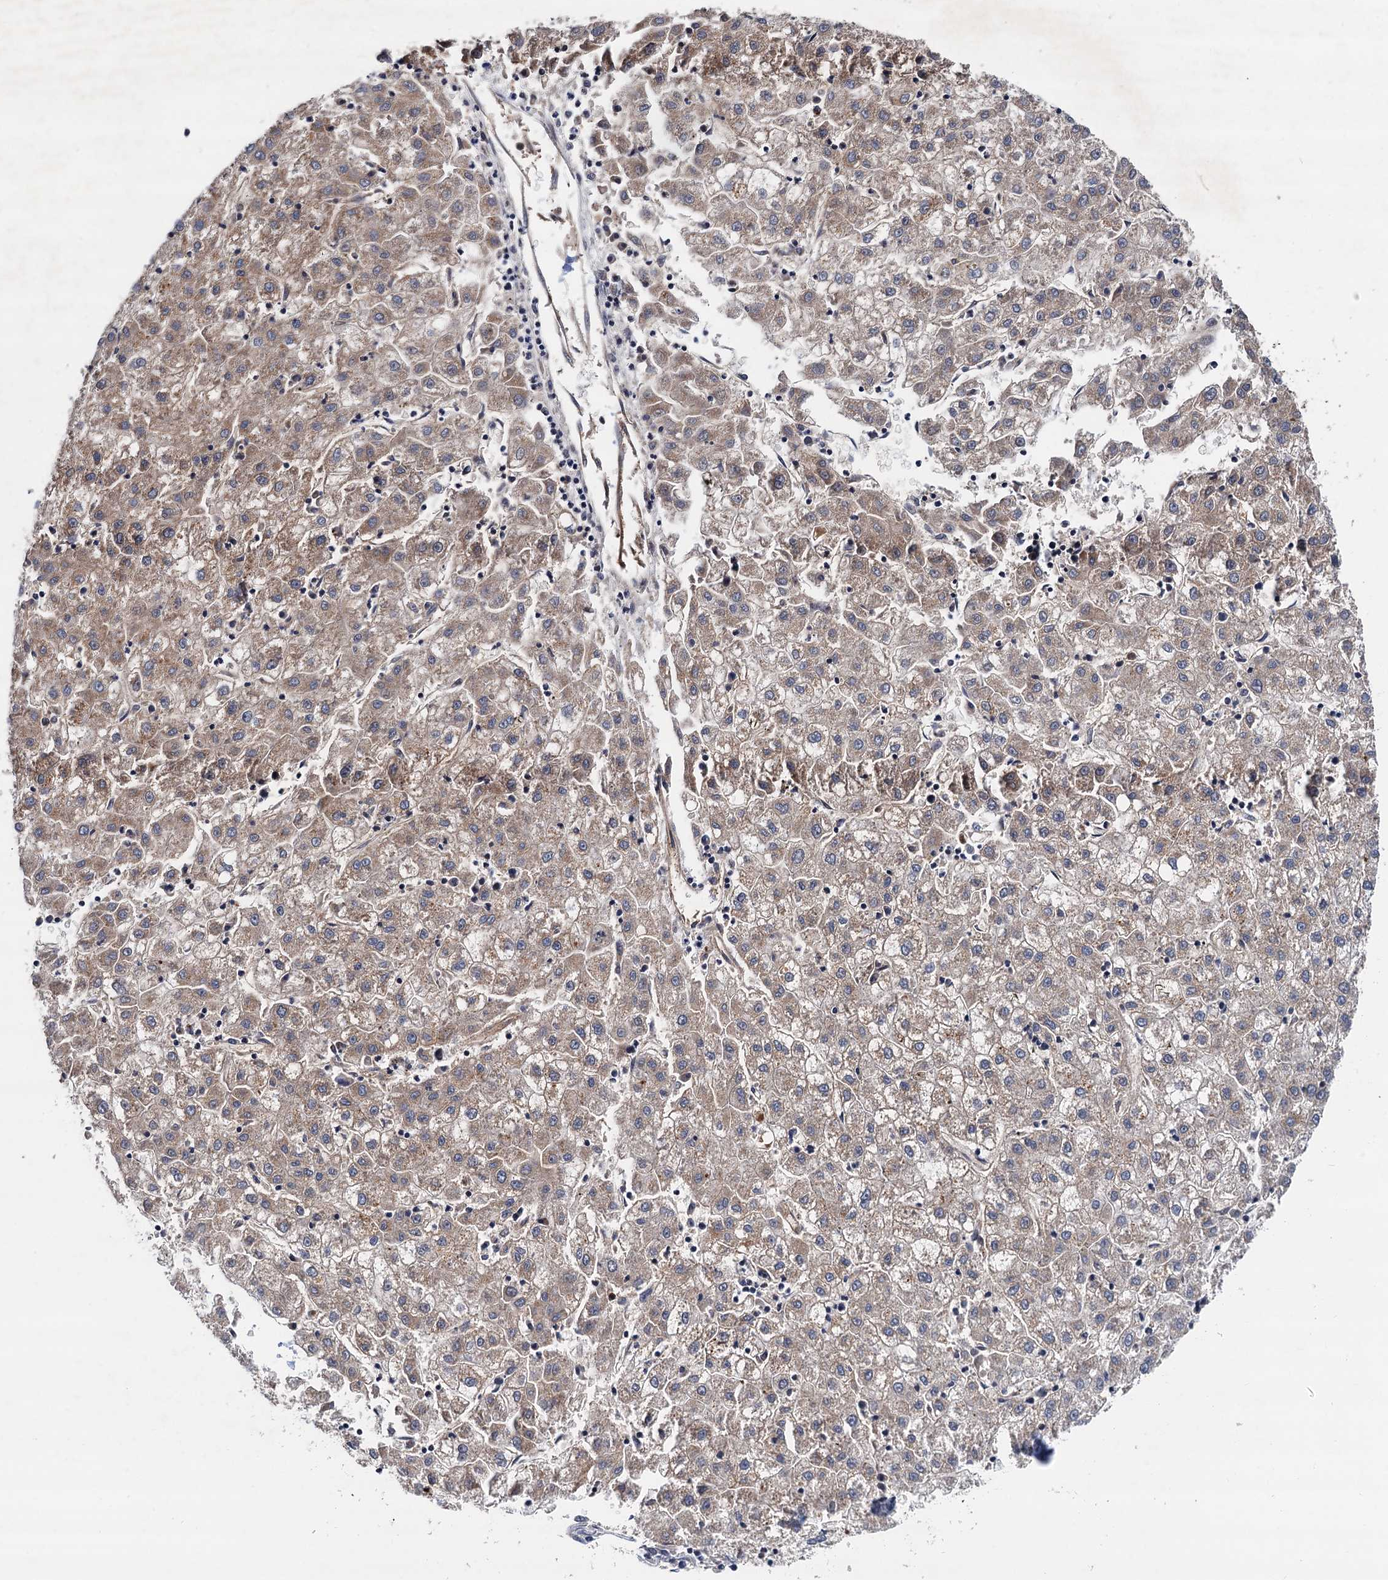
{"staining": {"intensity": "weak", "quantity": ">75%", "location": "cytoplasmic/membranous"}, "tissue": "liver cancer", "cell_type": "Tumor cells", "image_type": "cancer", "snomed": [{"axis": "morphology", "description": "Carcinoma, Hepatocellular, NOS"}, {"axis": "topography", "description": "Liver"}], "caption": "Hepatocellular carcinoma (liver) was stained to show a protein in brown. There is low levels of weak cytoplasmic/membranous staining in approximately >75% of tumor cells.", "gene": "NLRP10", "patient": {"sex": "male", "age": 72}}